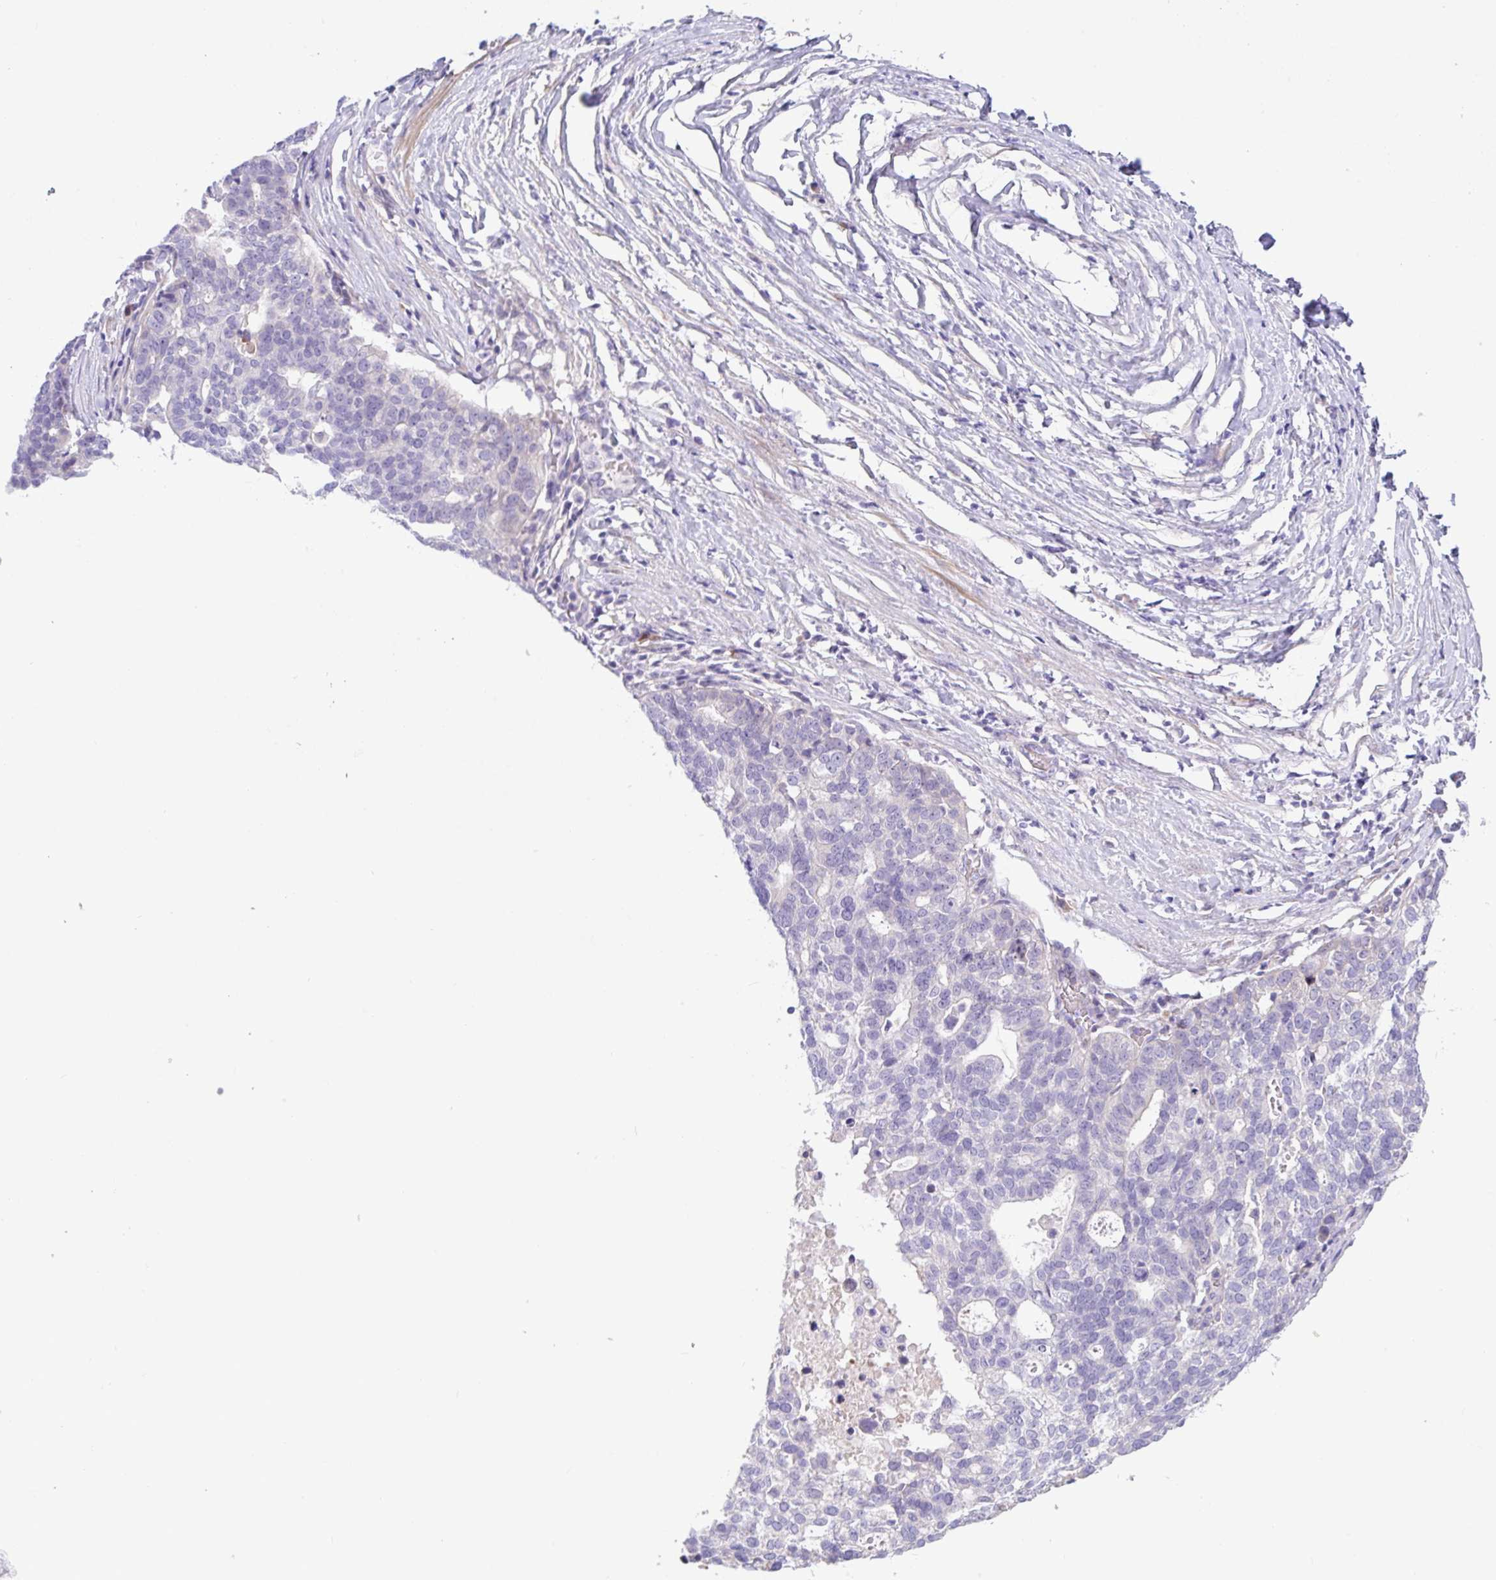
{"staining": {"intensity": "negative", "quantity": "none", "location": "none"}, "tissue": "ovarian cancer", "cell_type": "Tumor cells", "image_type": "cancer", "snomed": [{"axis": "morphology", "description": "Cystadenocarcinoma, serous, NOS"}, {"axis": "topography", "description": "Ovary"}], "caption": "Tumor cells are negative for brown protein staining in ovarian cancer (serous cystadenocarcinoma). The staining was performed using DAB to visualize the protein expression in brown, while the nuclei were stained in blue with hematoxylin (Magnification: 20x).", "gene": "FAM86B1", "patient": {"sex": "female", "age": 59}}